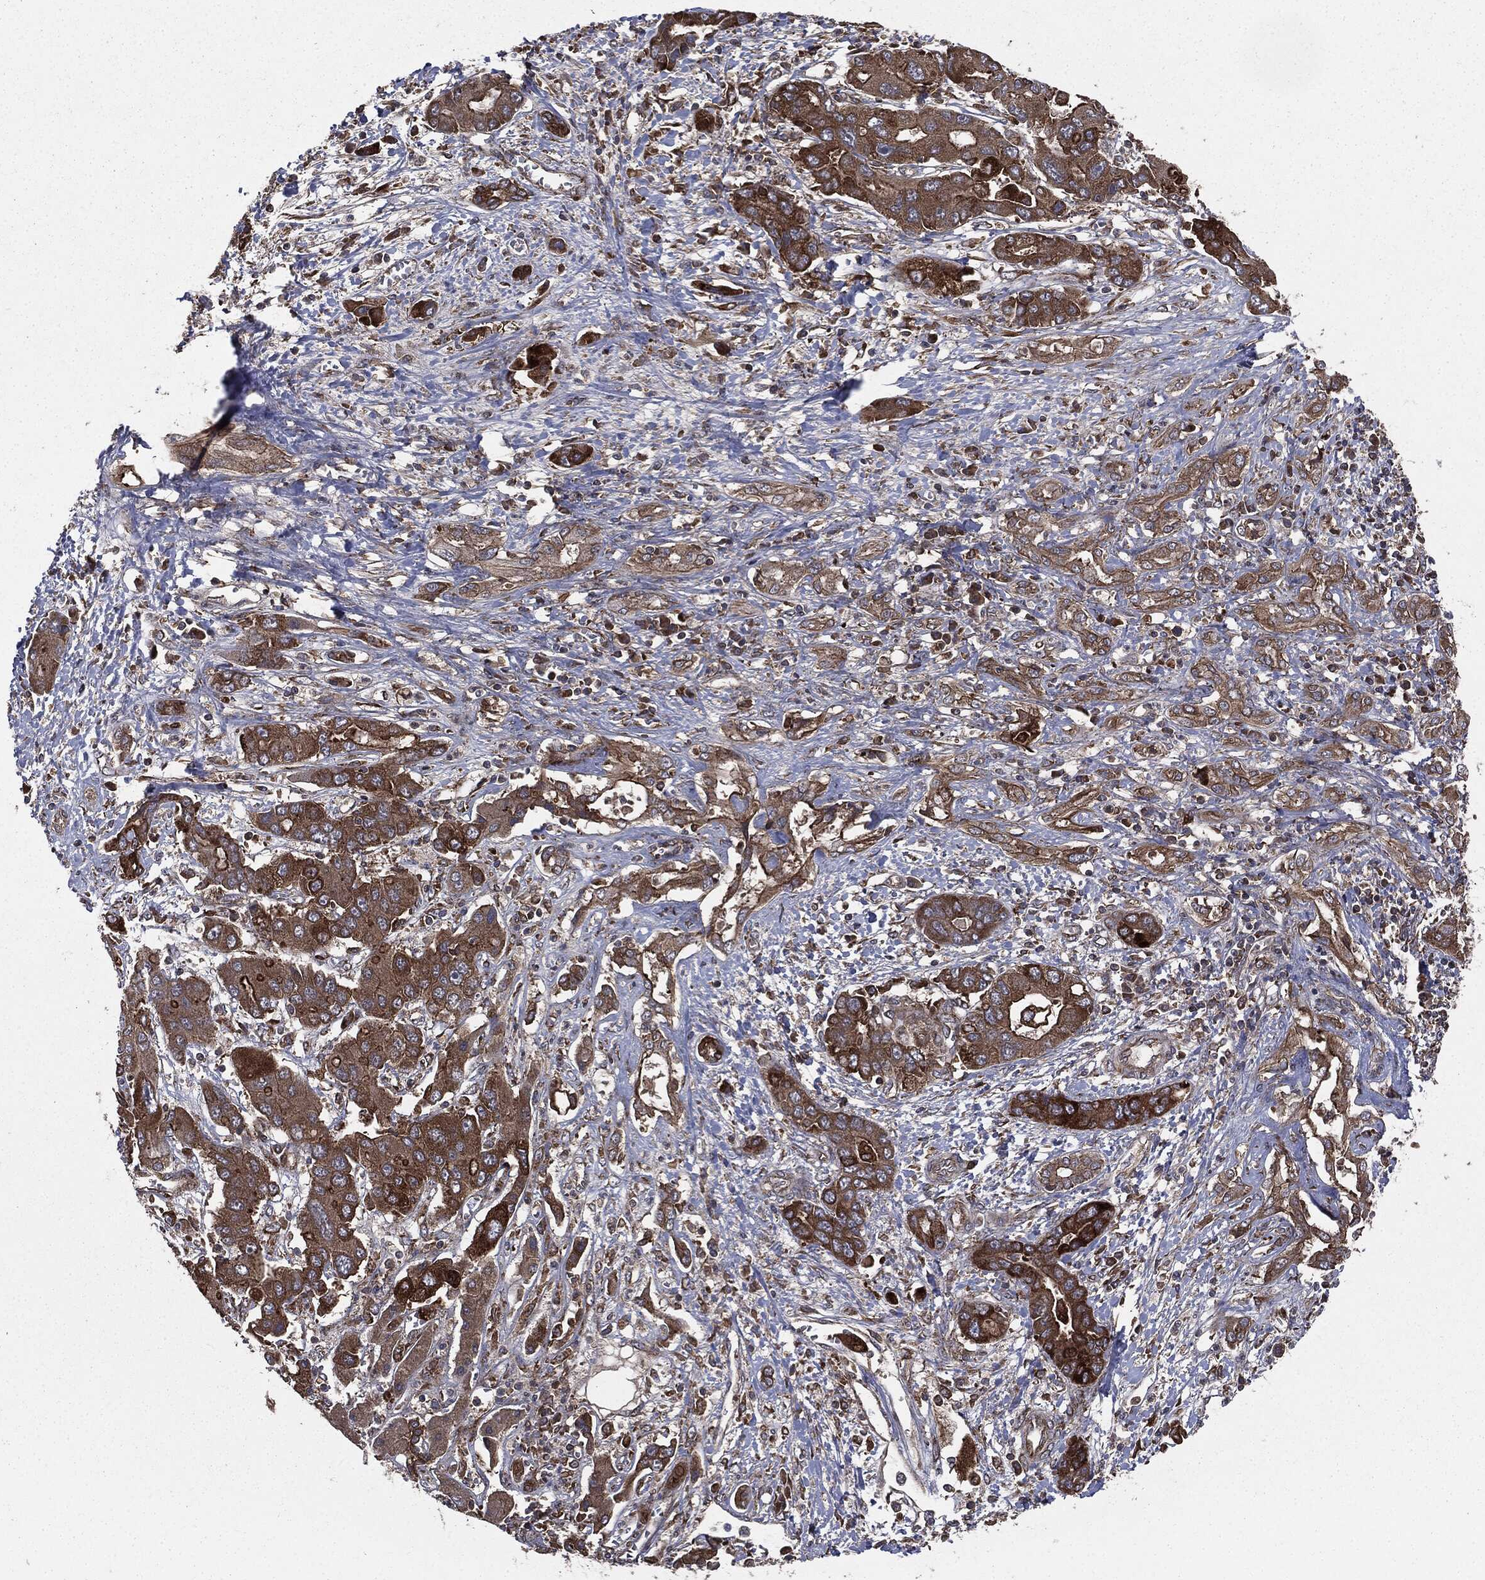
{"staining": {"intensity": "strong", "quantity": ">75%", "location": "cytoplasmic/membranous"}, "tissue": "liver cancer", "cell_type": "Tumor cells", "image_type": "cancer", "snomed": [{"axis": "morphology", "description": "Cholangiocarcinoma"}, {"axis": "topography", "description": "Liver"}], "caption": "The micrograph exhibits staining of liver cholangiocarcinoma, revealing strong cytoplasmic/membranous protein expression (brown color) within tumor cells. (IHC, brightfield microscopy, high magnification).", "gene": "PLOD3", "patient": {"sex": "male", "age": 67}}